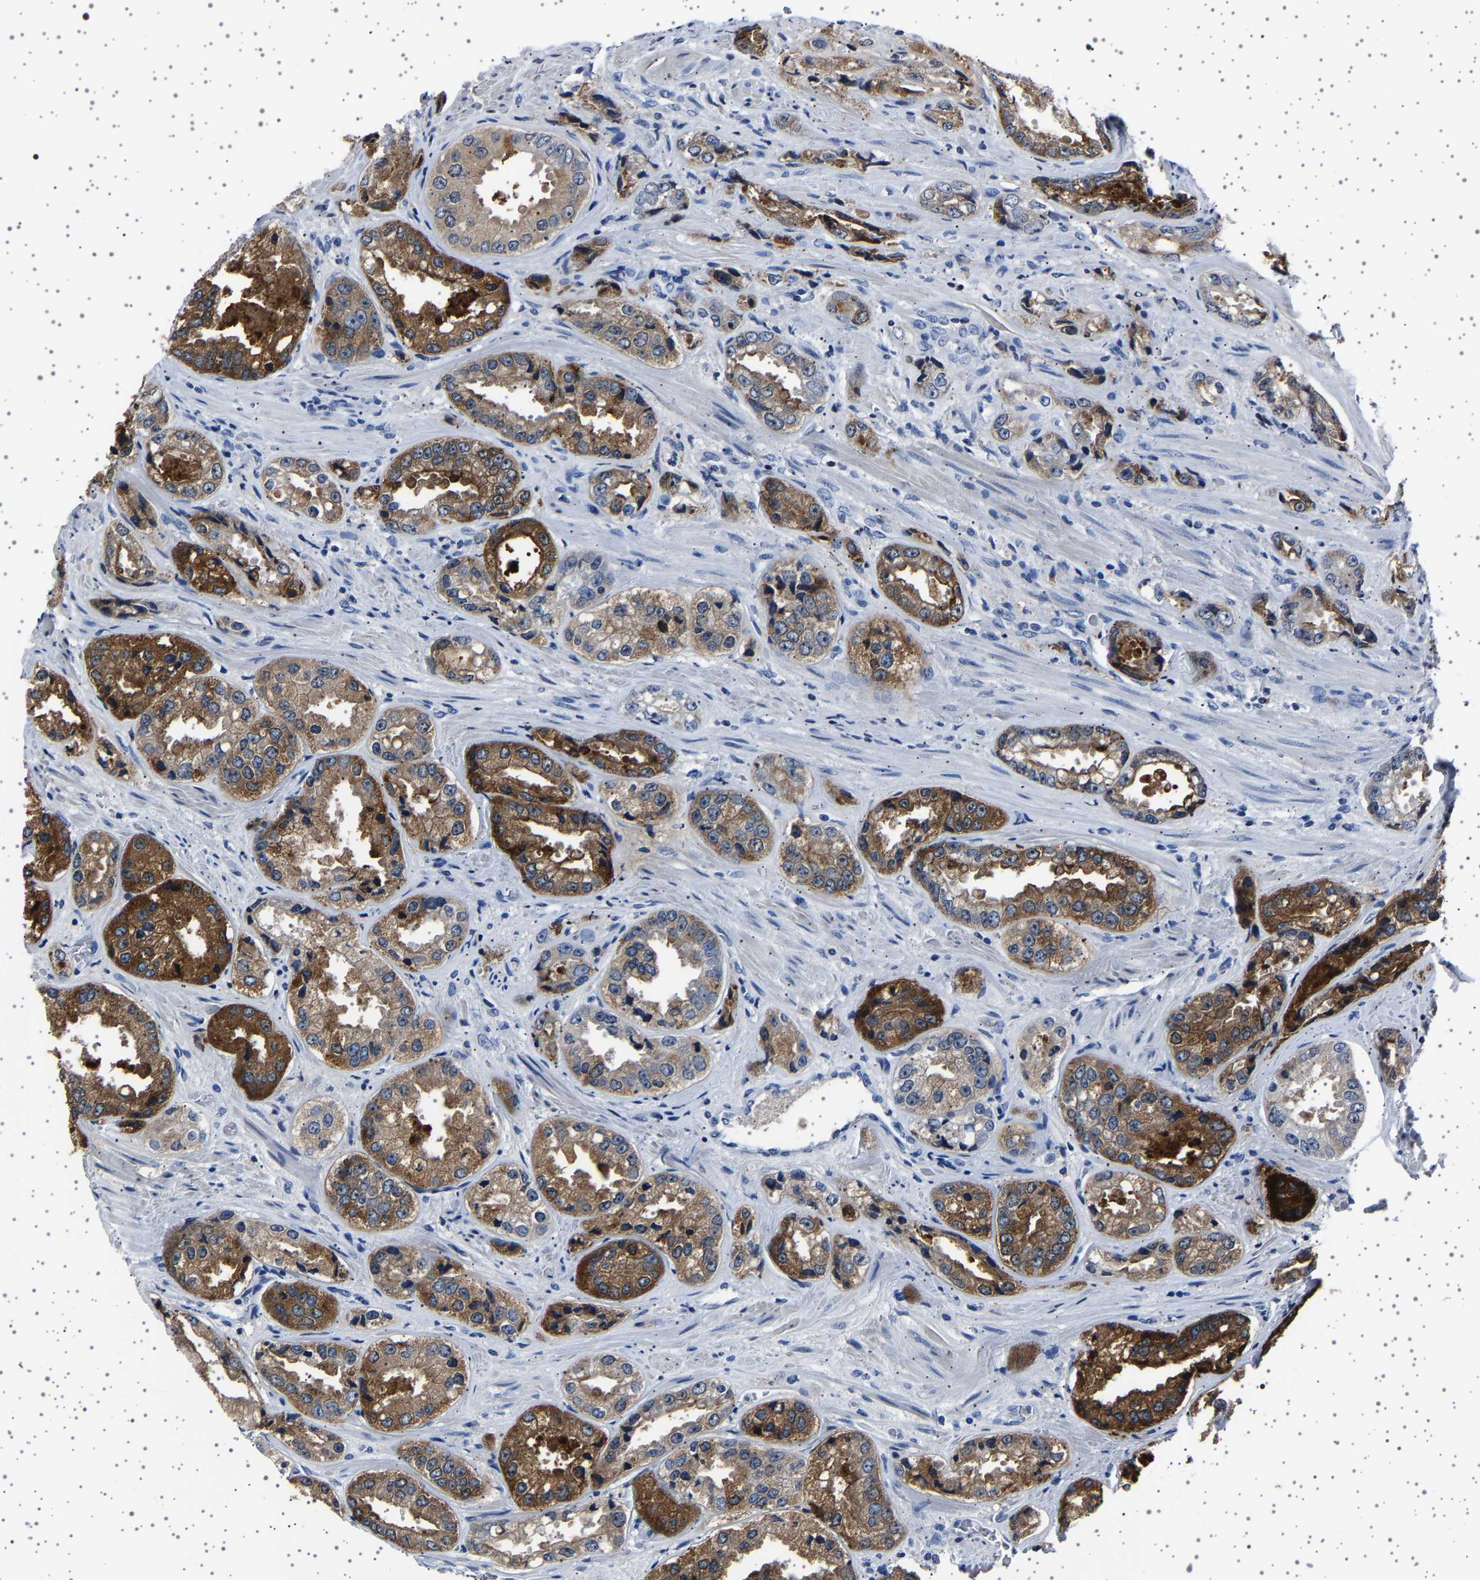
{"staining": {"intensity": "moderate", "quantity": ">75%", "location": "cytoplasmic/membranous"}, "tissue": "prostate cancer", "cell_type": "Tumor cells", "image_type": "cancer", "snomed": [{"axis": "morphology", "description": "Adenocarcinoma, High grade"}, {"axis": "topography", "description": "Prostate"}], "caption": "Adenocarcinoma (high-grade) (prostate) stained for a protein shows moderate cytoplasmic/membranous positivity in tumor cells.", "gene": "TFF3", "patient": {"sex": "male", "age": 61}}